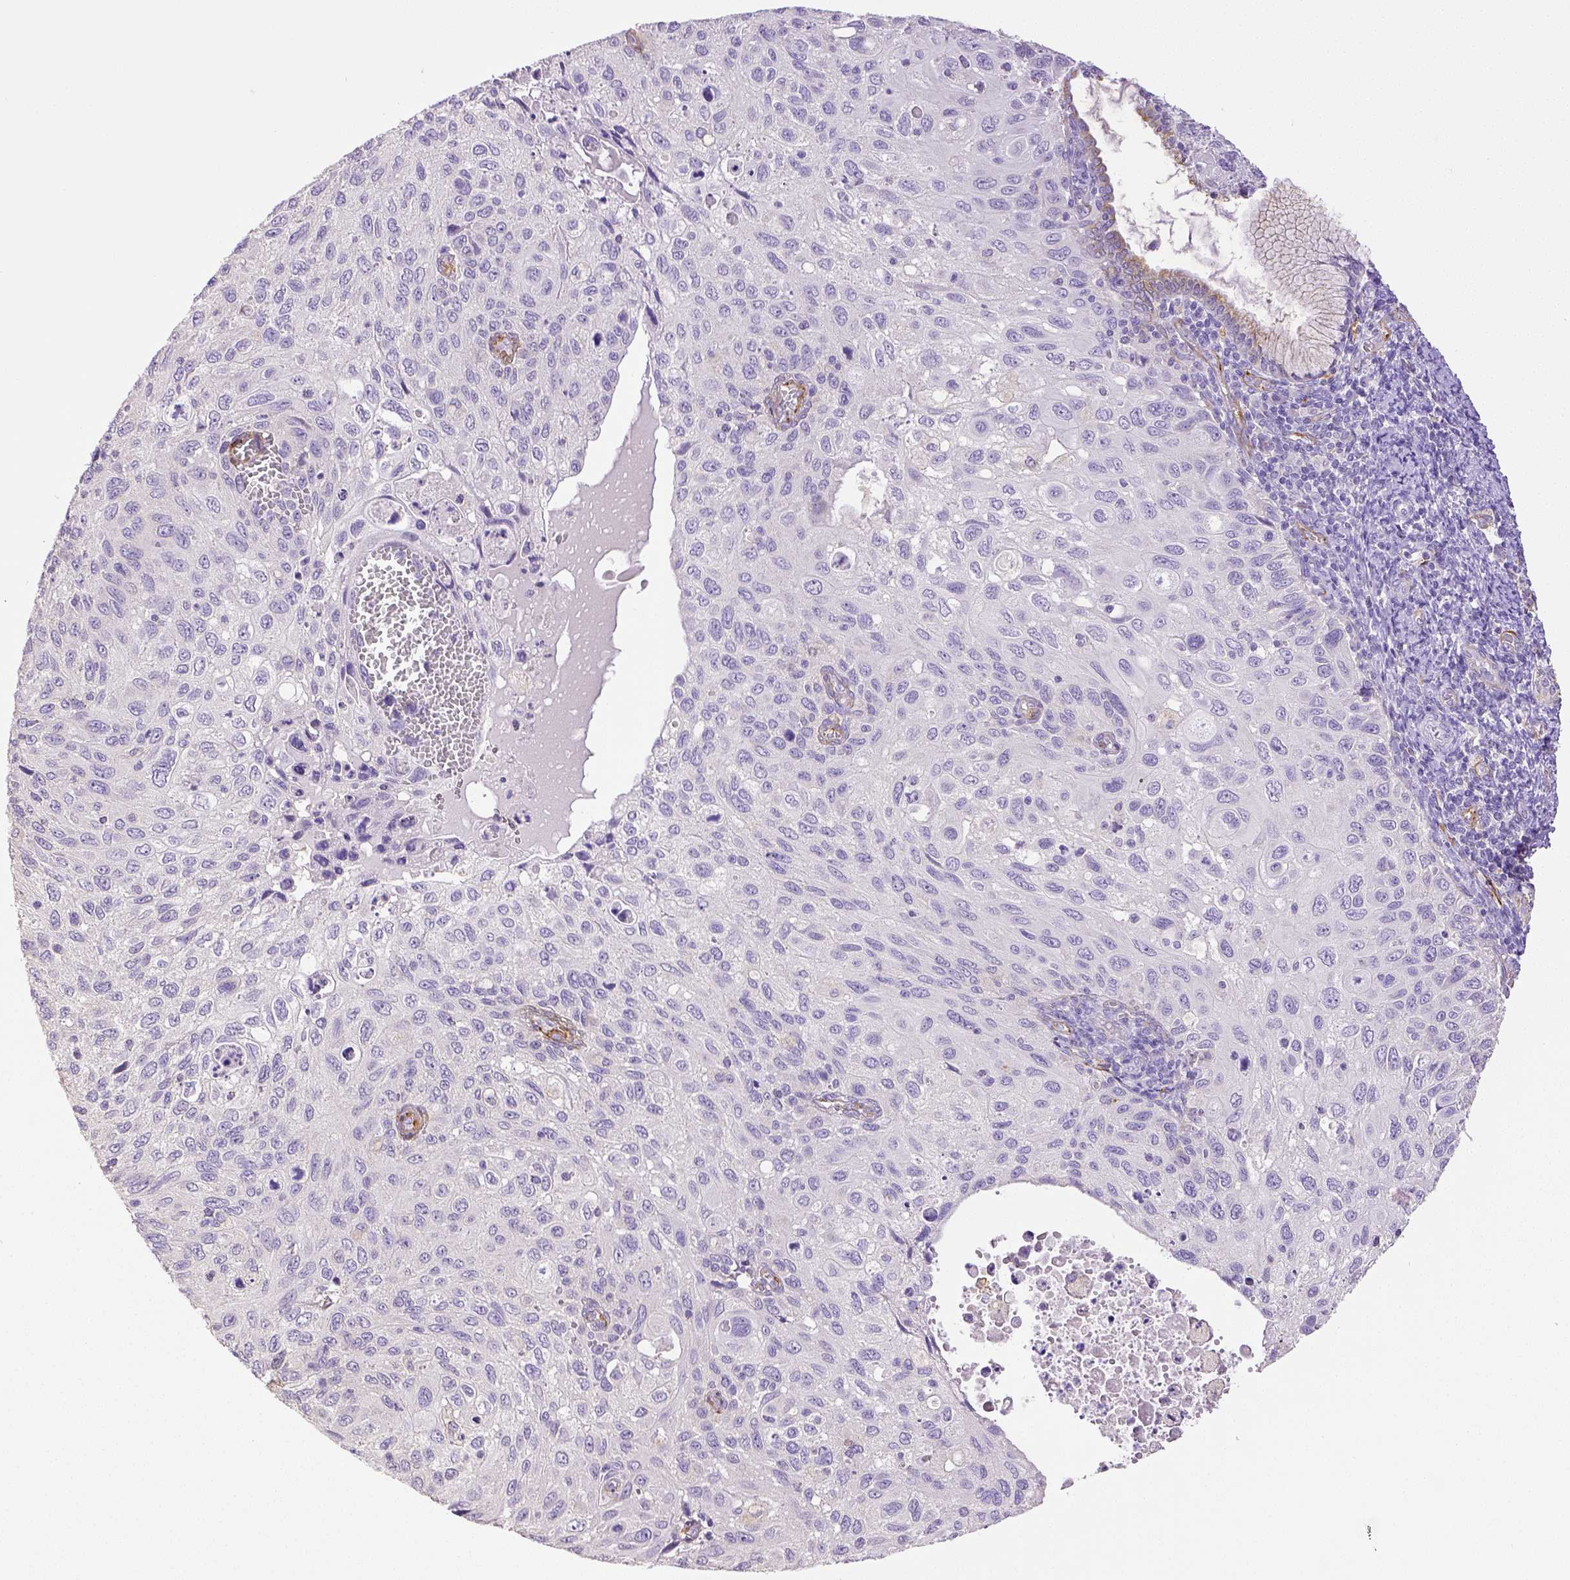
{"staining": {"intensity": "negative", "quantity": "none", "location": "none"}, "tissue": "cervical cancer", "cell_type": "Tumor cells", "image_type": "cancer", "snomed": [{"axis": "morphology", "description": "Squamous cell carcinoma, NOS"}, {"axis": "topography", "description": "Cervix"}], "caption": "DAB immunohistochemical staining of human cervical squamous cell carcinoma displays no significant expression in tumor cells.", "gene": "THY1", "patient": {"sex": "female", "age": 70}}